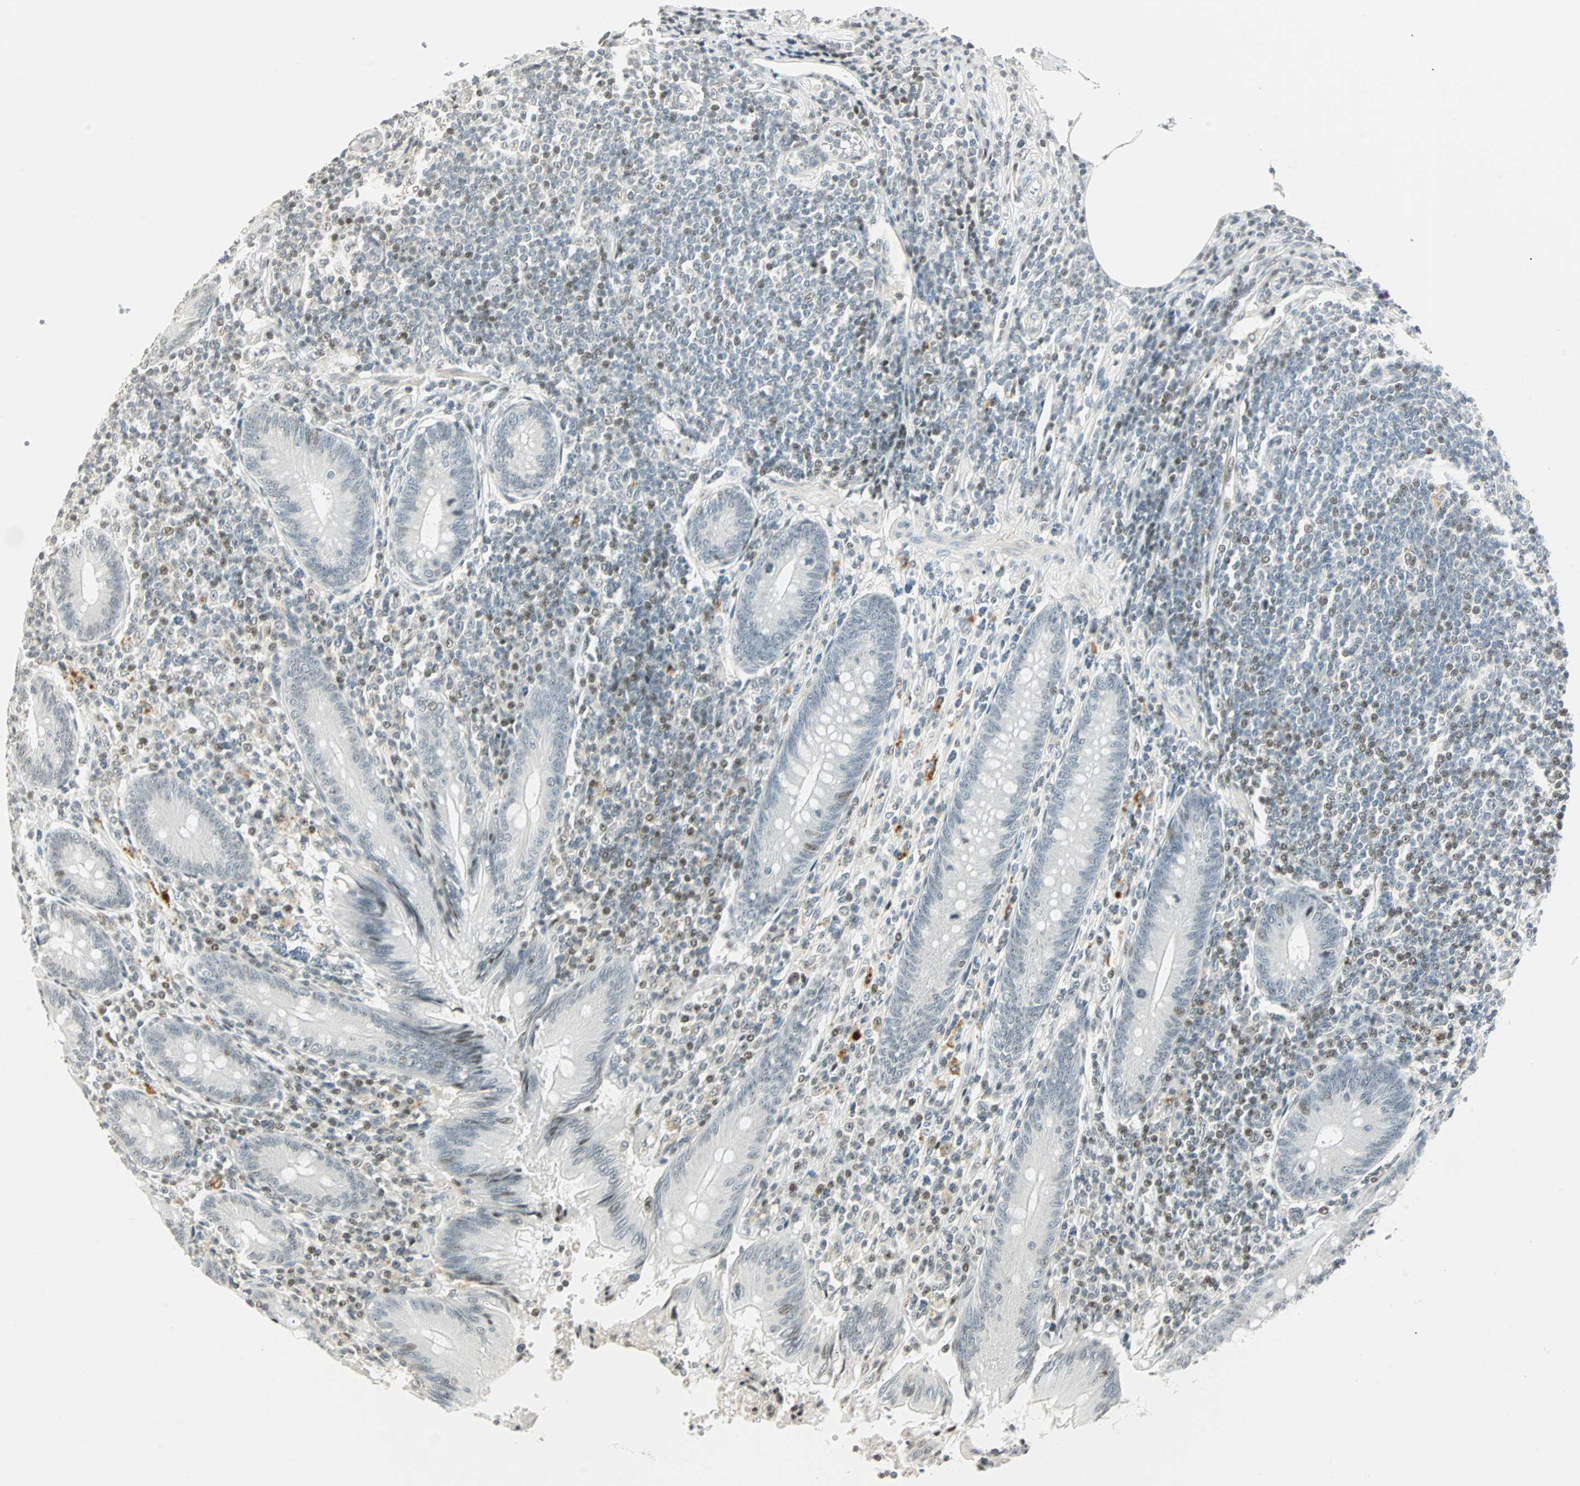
{"staining": {"intensity": "weak", "quantity": "<25%", "location": "nuclear"}, "tissue": "appendix", "cell_type": "Glandular cells", "image_type": "normal", "snomed": [{"axis": "morphology", "description": "Normal tissue, NOS"}, {"axis": "morphology", "description": "Inflammation, NOS"}, {"axis": "topography", "description": "Appendix"}], "caption": "Immunohistochemistry (IHC) of unremarkable human appendix exhibits no expression in glandular cells.", "gene": "SMAD3", "patient": {"sex": "male", "age": 46}}